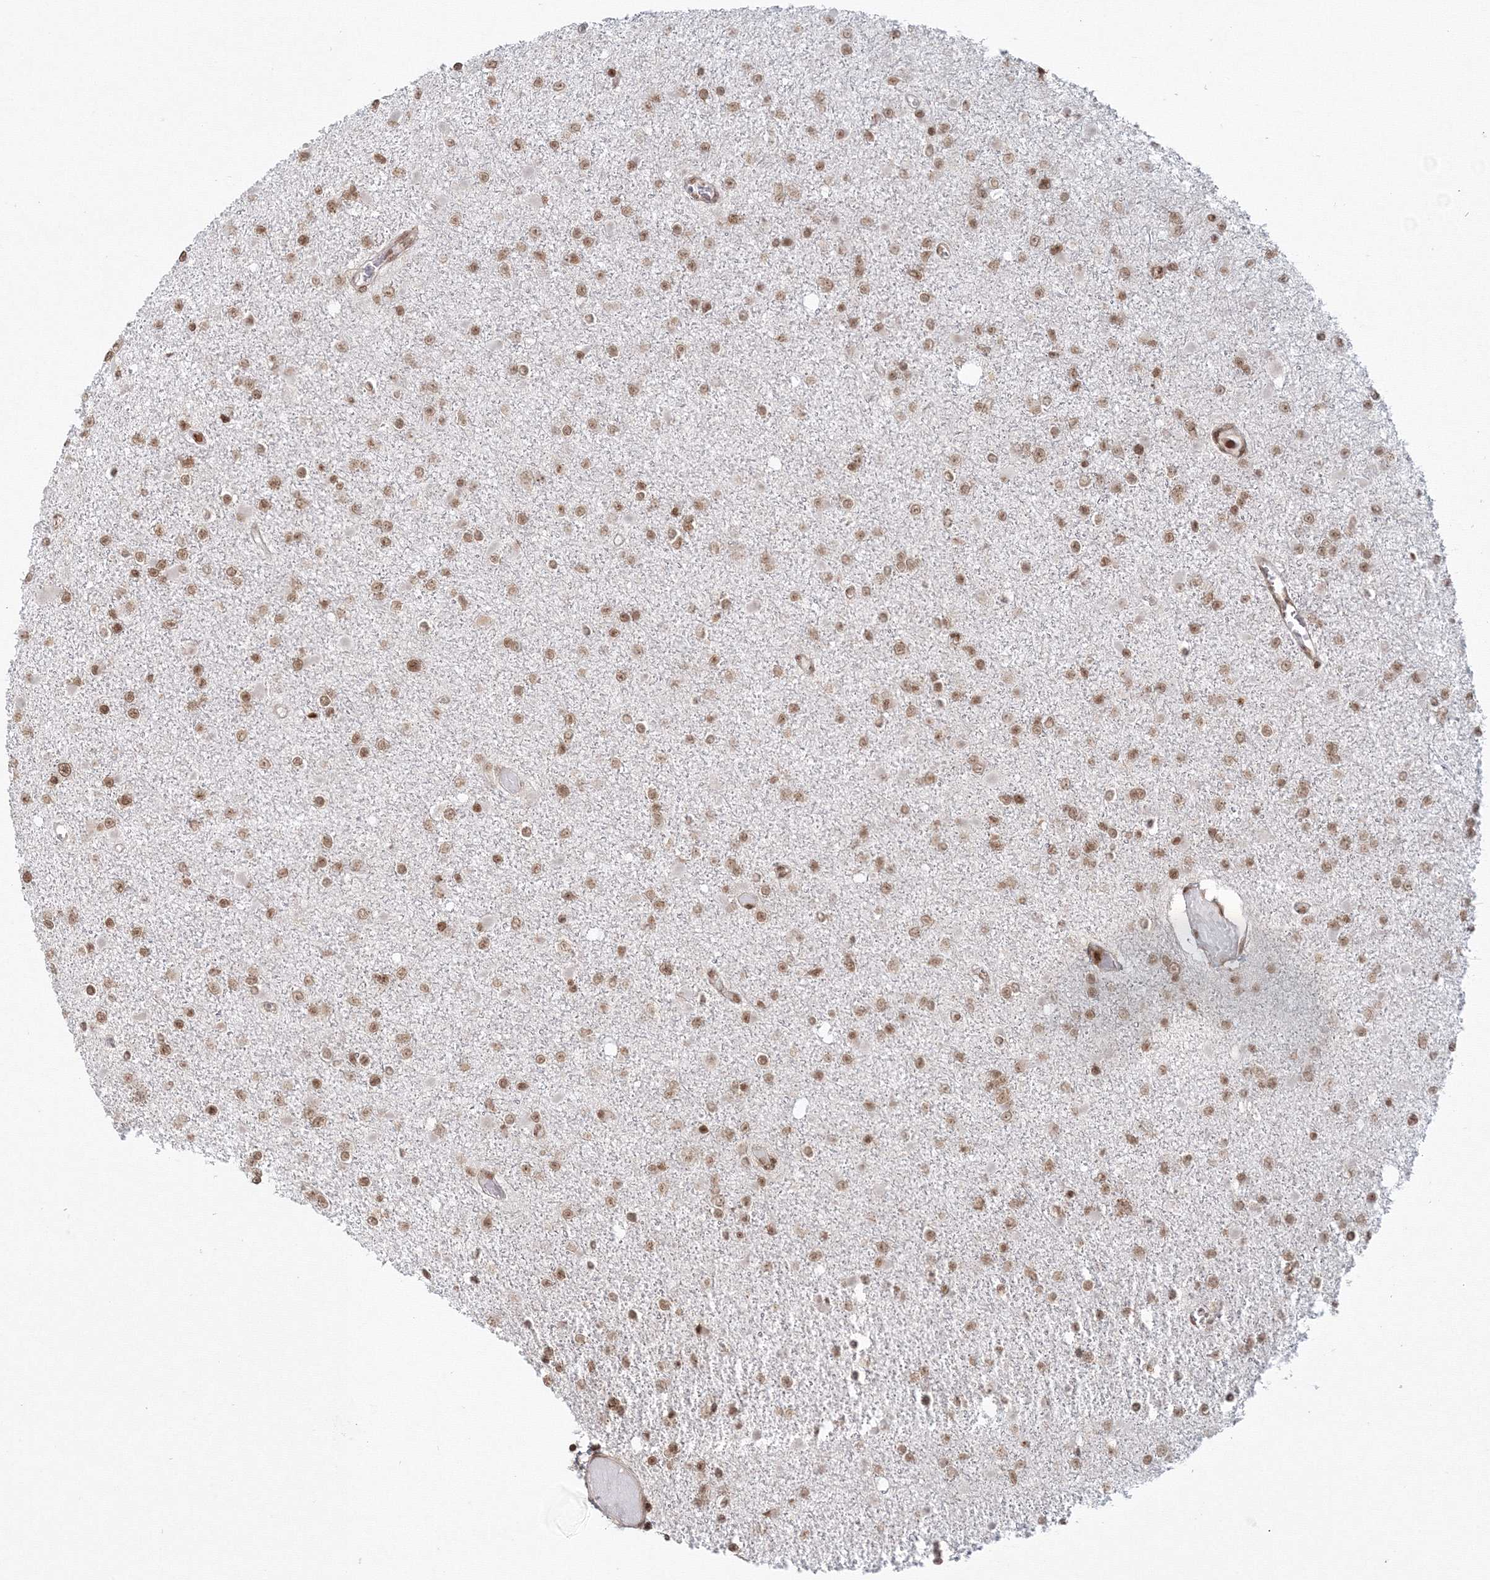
{"staining": {"intensity": "moderate", "quantity": ">75%", "location": "nuclear"}, "tissue": "glioma", "cell_type": "Tumor cells", "image_type": "cancer", "snomed": [{"axis": "morphology", "description": "Glioma, malignant, Low grade"}, {"axis": "topography", "description": "Brain"}], "caption": "Tumor cells demonstrate moderate nuclear positivity in approximately >75% of cells in glioma.", "gene": "KIF20A", "patient": {"sex": "female", "age": 22}}